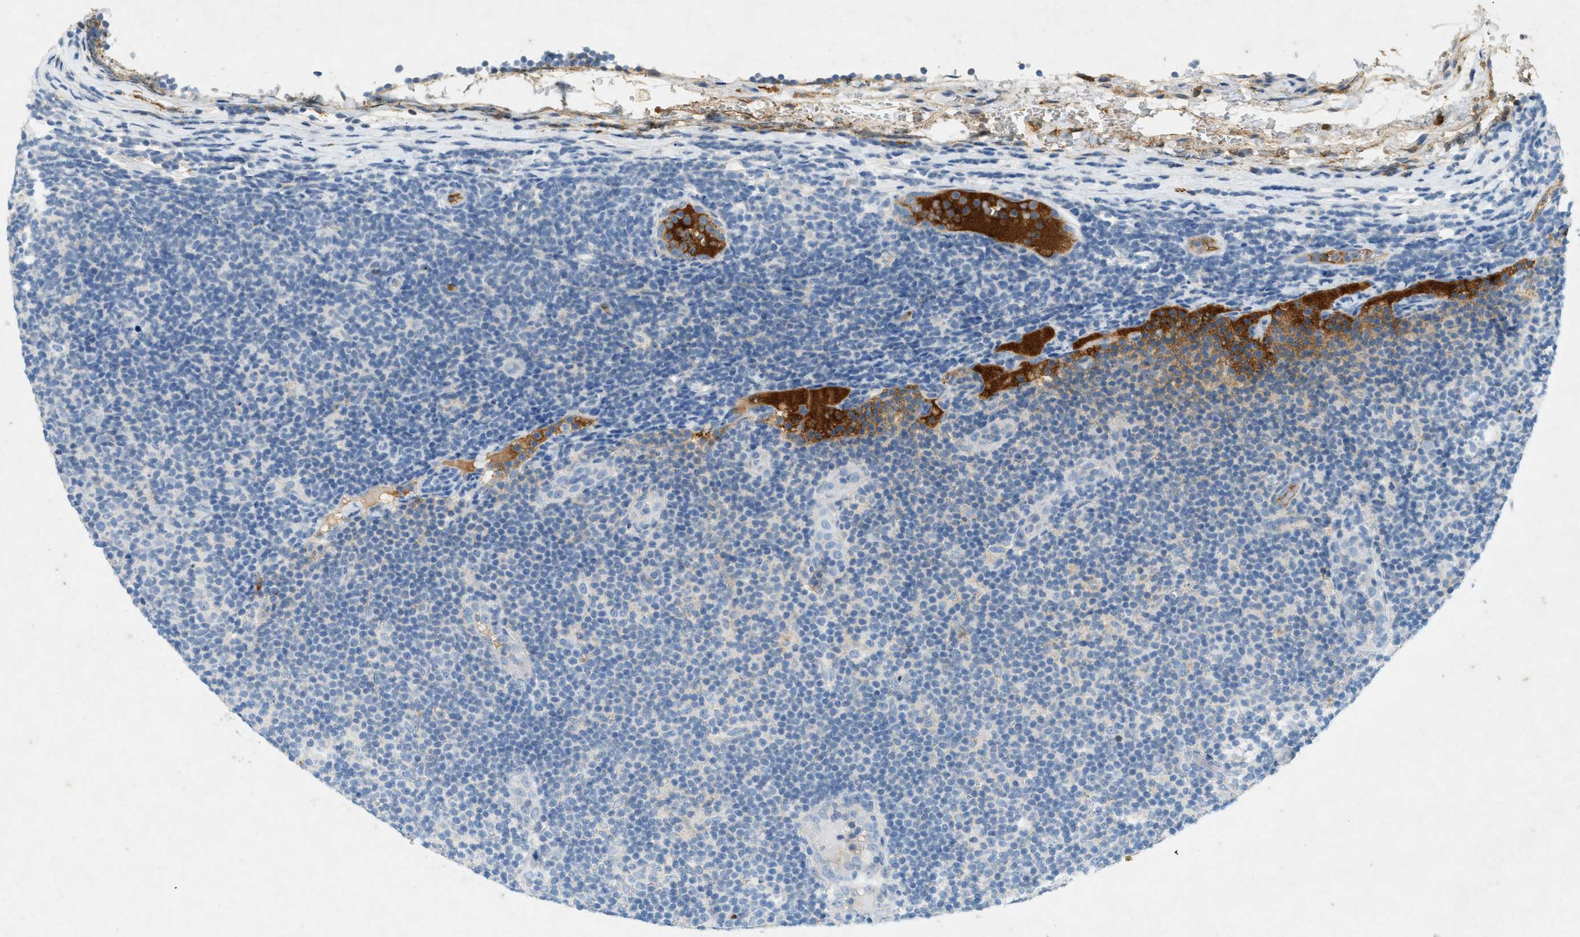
{"staining": {"intensity": "negative", "quantity": "none", "location": "none"}, "tissue": "lymphoma", "cell_type": "Tumor cells", "image_type": "cancer", "snomed": [{"axis": "morphology", "description": "Malignant lymphoma, non-Hodgkin's type, Low grade"}, {"axis": "topography", "description": "Lymph node"}], "caption": "The histopathology image shows no staining of tumor cells in malignant lymphoma, non-Hodgkin's type (low-grade). Brightfield microscopy of IHC stained with DAB (brown) and hematoxylin (blue), captured at high magnification.", "gene": "F2", "patient": {"sex": "male", "age": 83}}